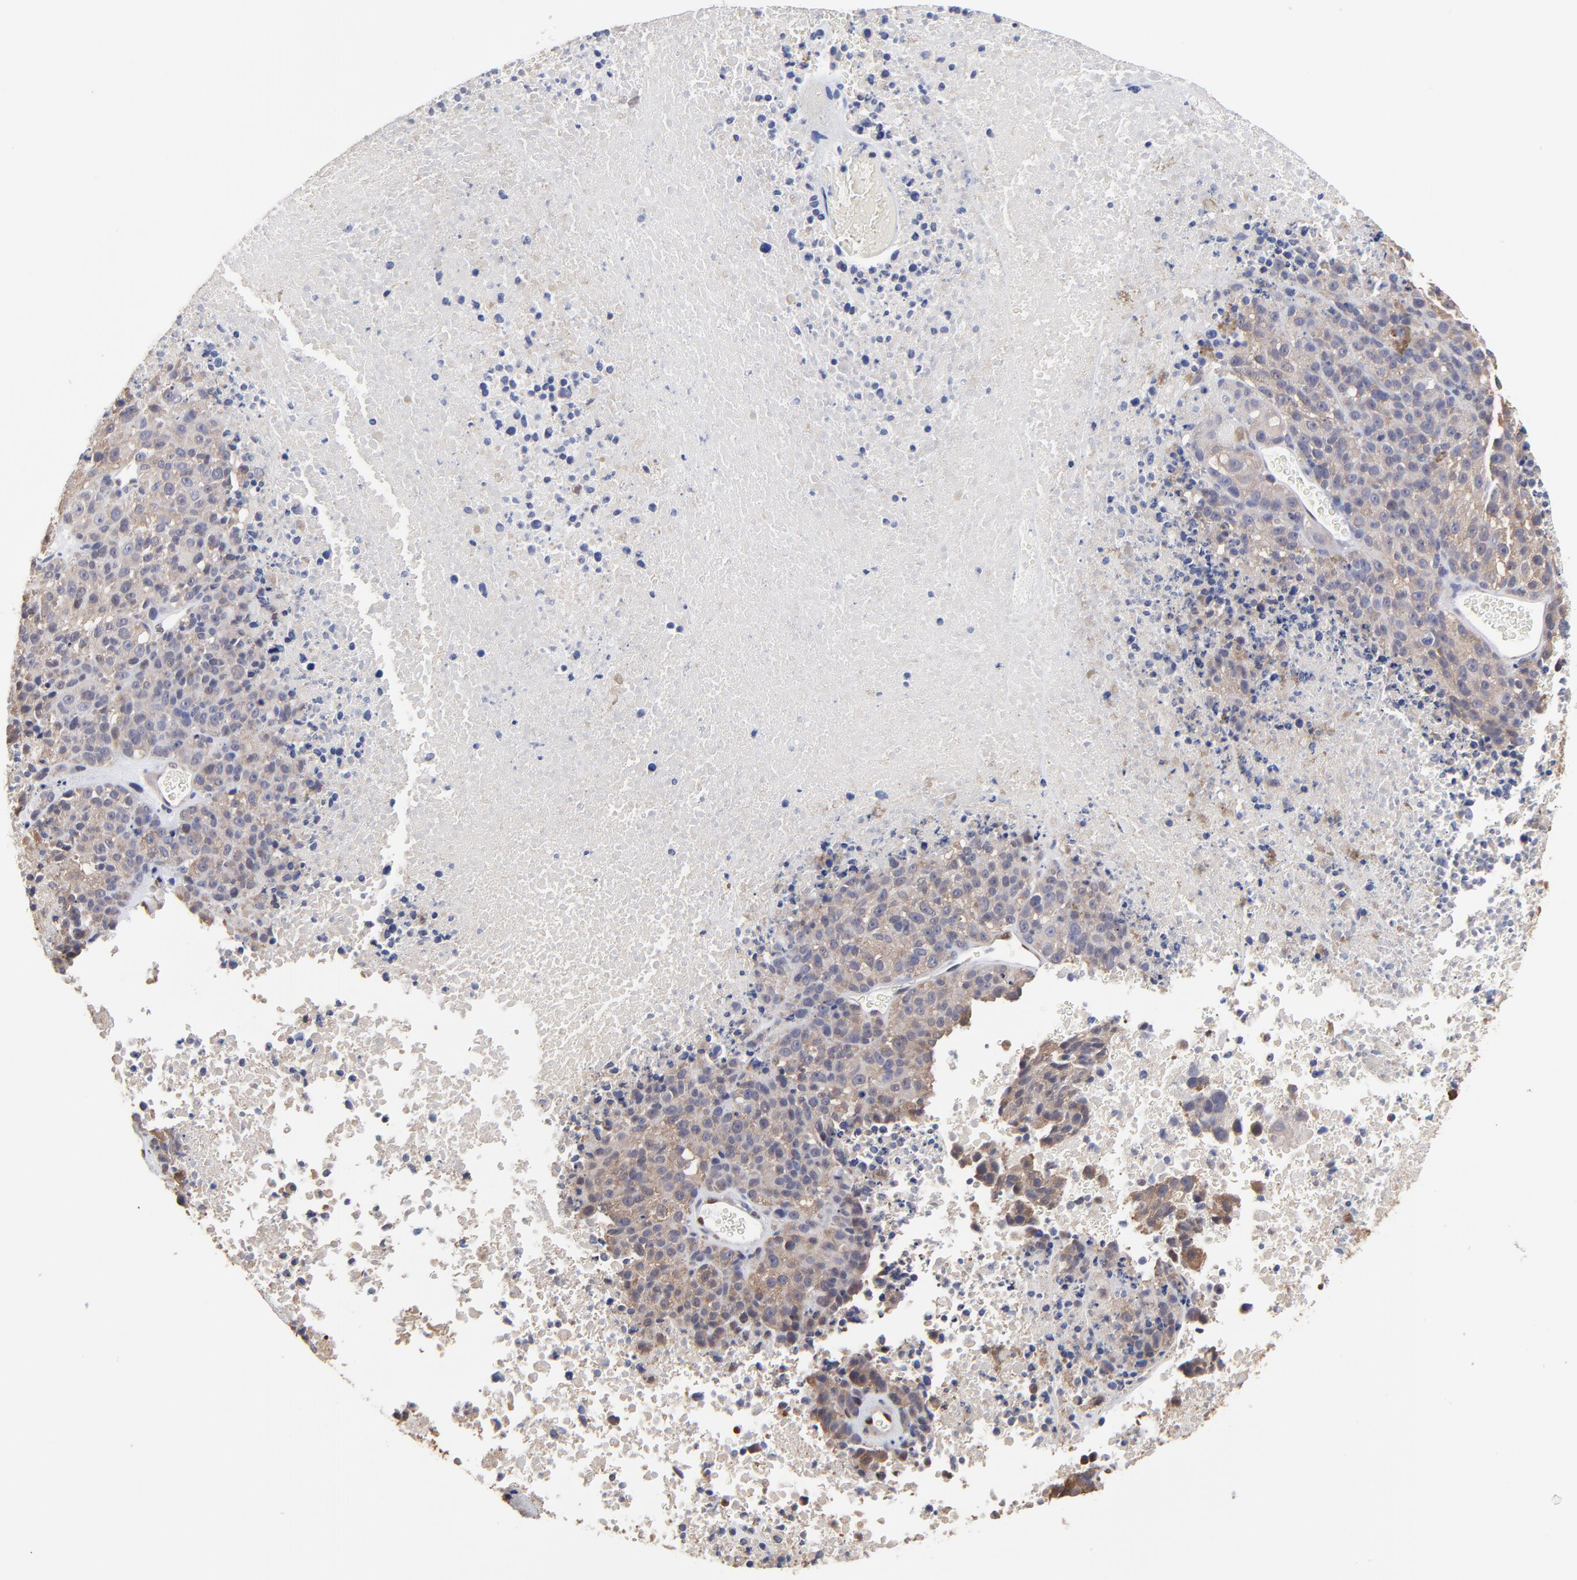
{"staining": {"intensity": "weak", "quantity": ">75%", "location": "cytoplasmic/membranous"}, "tissue": "melanoma", "cell_type": "Tumor cells", "image_type": "cancer", "snomed": [{"axis": "morphology", "description": "Malignant melanoma, Metastatic site"}, {"axis": "topography", "description": "Cerebral cortex"}], "caption": "Melanoma stained with DAB (3,3'-diaminobenzidine) immunohistochemistry reveals low levels of weak cytoplasmic/membranous staining in approximately >75% of tumor cells.", "gene": "CCT2", "patient": {"sex": "female", "age": 52}}